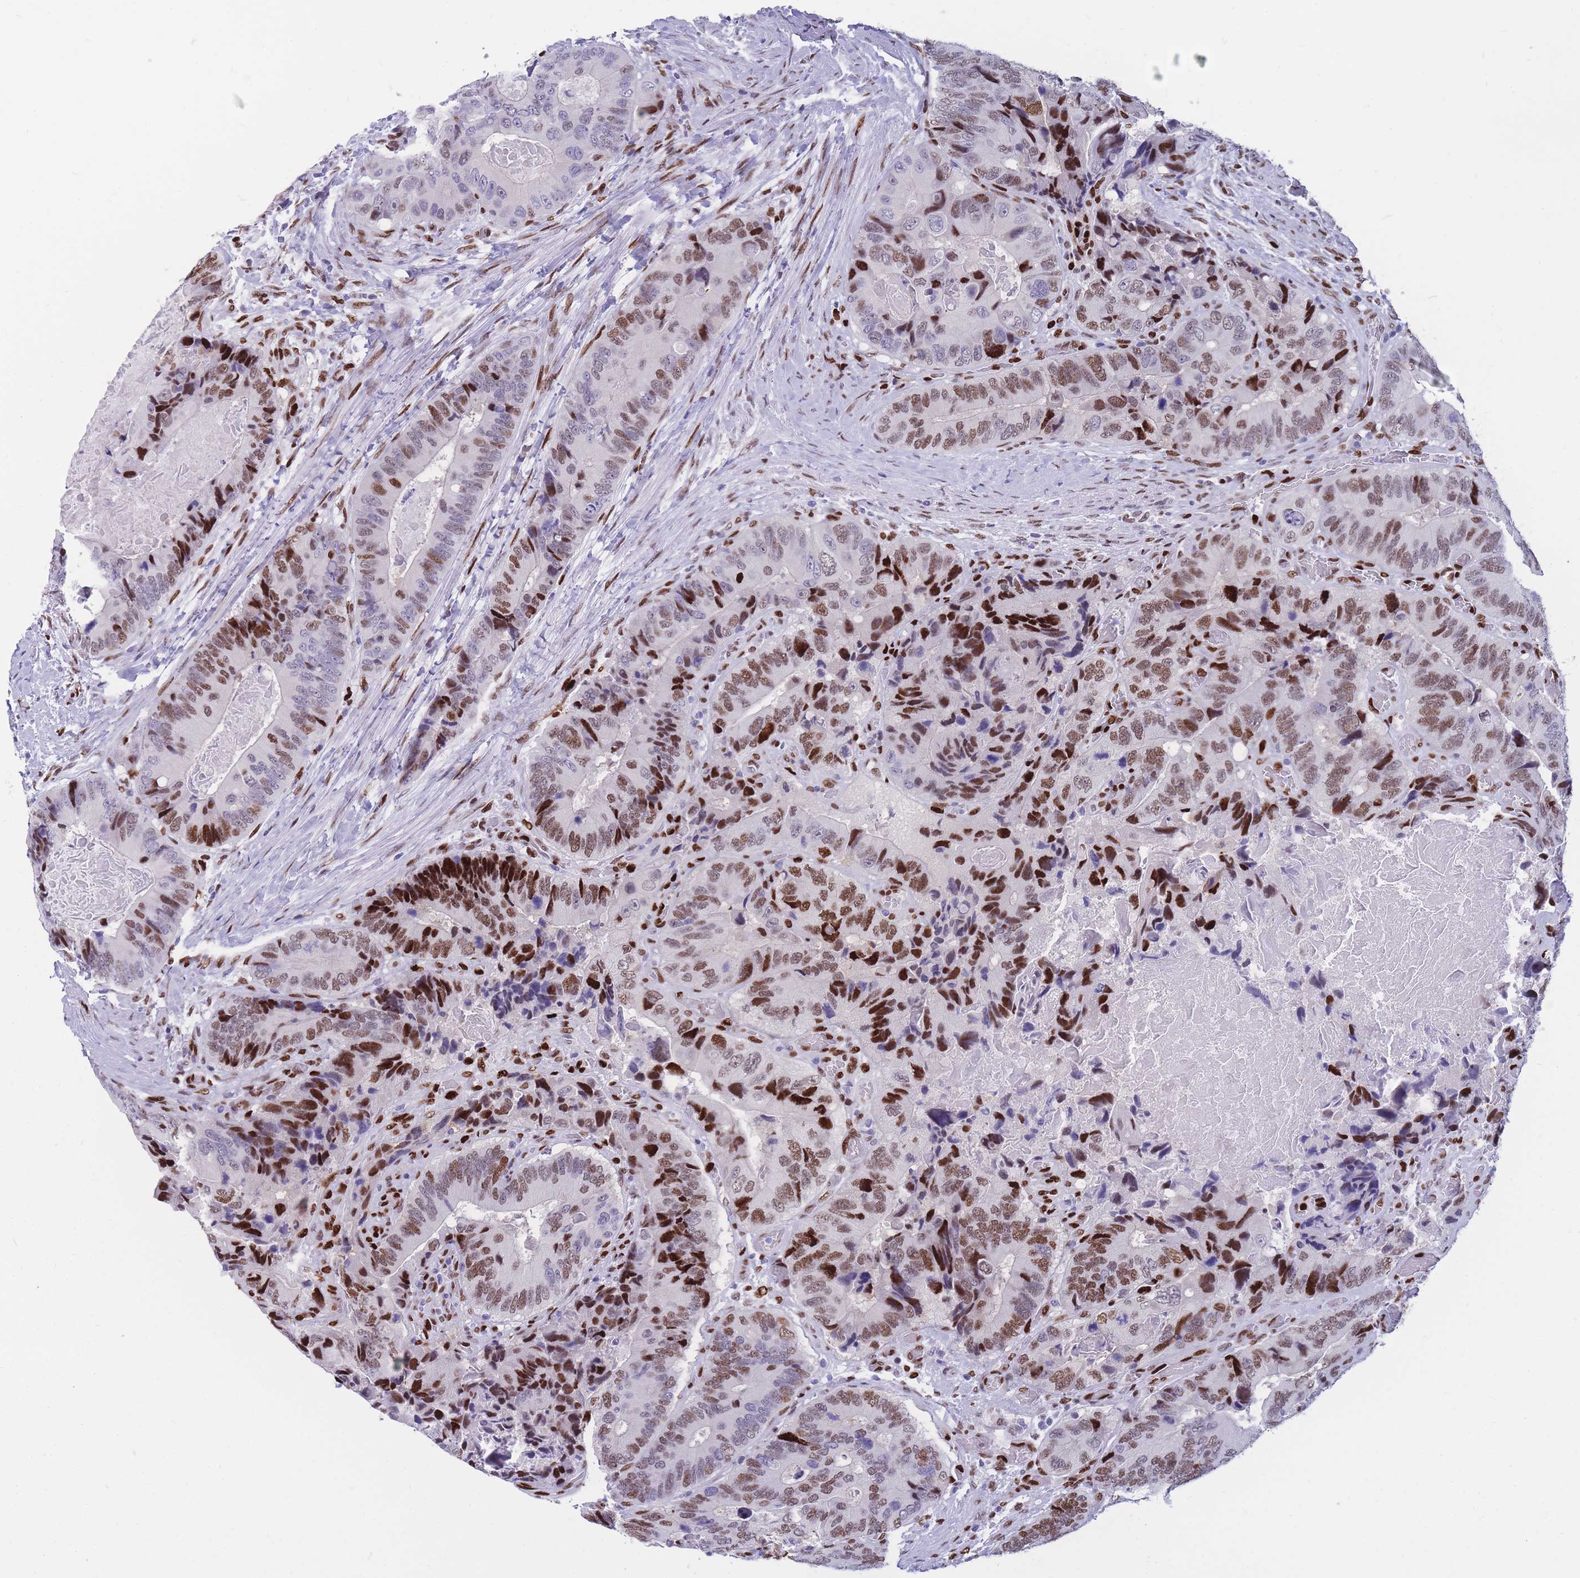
{"staining": {"intensity": "strong", "quantity": "25%-75%", "location": "nuclear"}, "tissue": "colorectal cancer", "cell_type": "Tumor cells", "image_type": "cancer", "snomed": [{"axis": "morphology", "description": "Adenocarcinoma, NOS"}, {"axis": "topography", "description": "Colon"}], "caption": "This micrograph demonstrates immunohistochemistry staining of colorectal adenocarcinoma, with high strong nuclear positivity in approximately 25%-75% of tumor cells.", "gene": "NASP", "patient": {"sex": "male", "age": 84}}